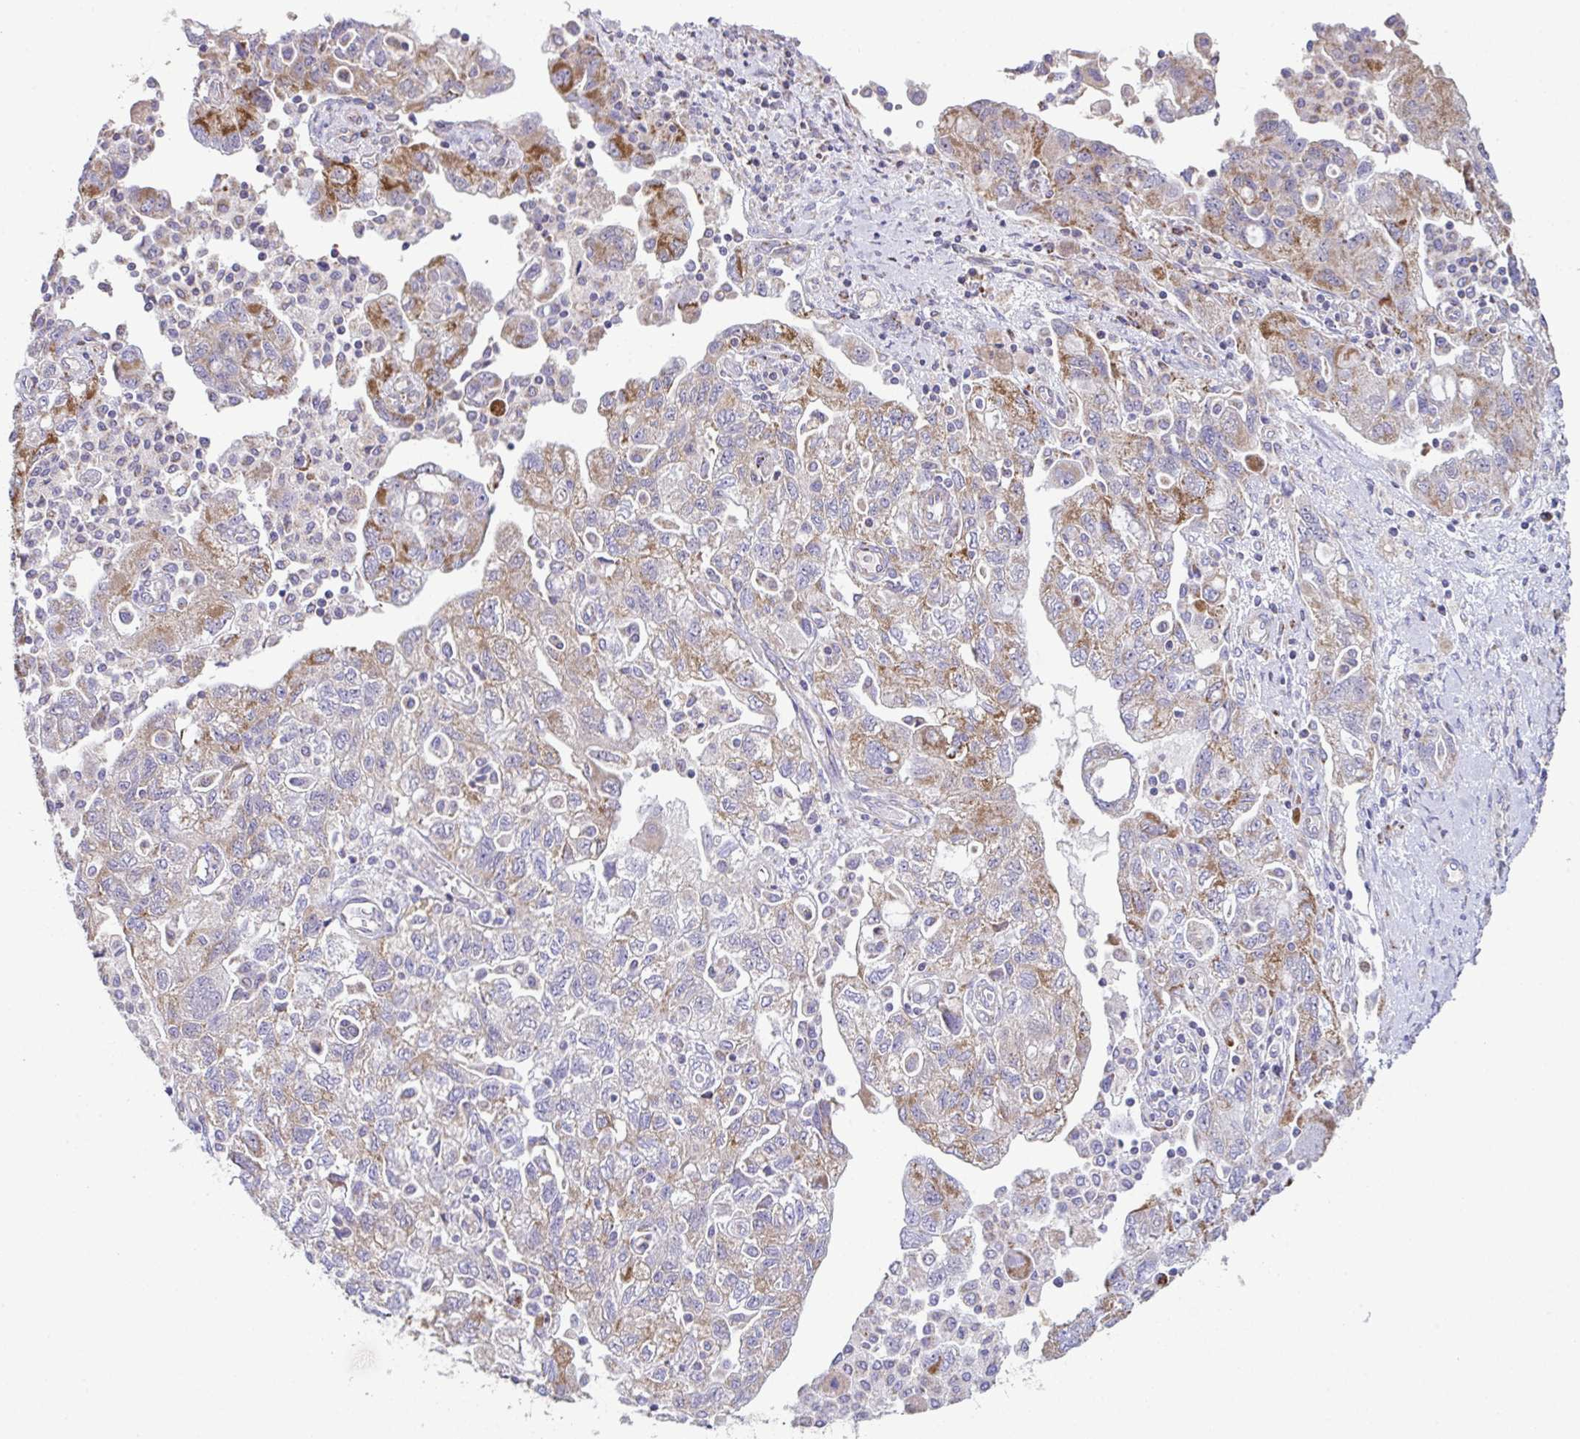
{"staining": {"intensity": "moderate", "quantity": "25%-75%", "location": "cytoplasmic/membranous"}, "tissue": "ovarian cancer", "cell_type": "Tumor cells", "image_type": "cancer", "snomed": [{"axis": "morphology", "description": "Carcinoma, NOS"}, {"axis": "morphology", "description": "Cystadenocarcinoma, serous, NOS"}, {"axis": "topography", "description": "Ovary"}], "caption": "The immunohistochemical stain shows moderate cytoplasmic/membranous expression in tumor cells of ovarian carcinoma tissue.", "gene": "DOK7", "patient": {"sex": "female", "age": 69}}